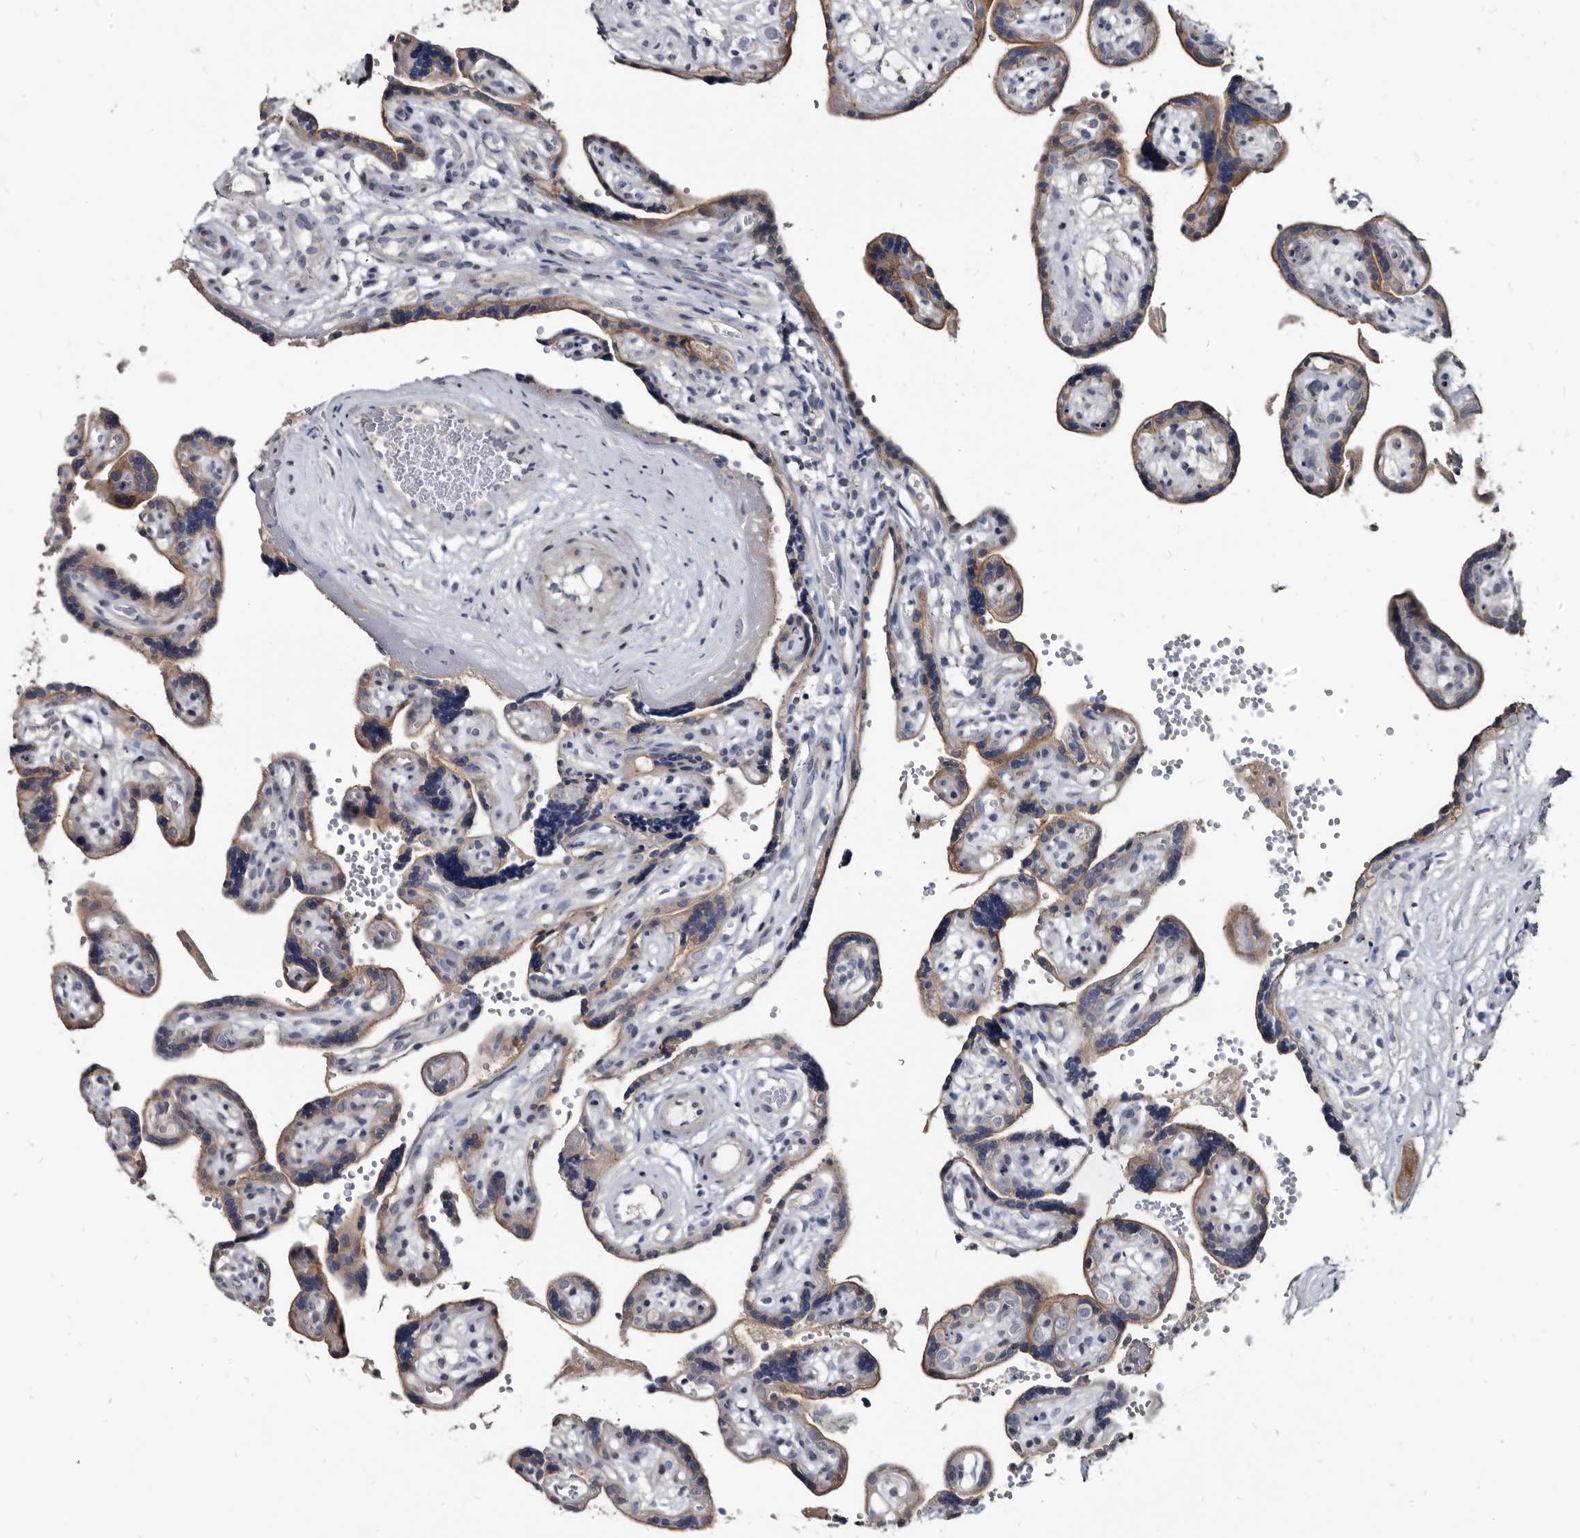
{"staining": {"intensity": "moderate", "quantity": "<25%", "location": "cytoplasmic/membranous"}, "tissue": "placenta", "cell_type": "Decidual cells", "image_type": "normal", "snomed": [{"axis": "morphology", "description": "Normal tissue, NOS"}, {"axis": "topography", "description": "Placenta"}], "caption": "IHC of benign human placenta displays low levels of moderate cytoplasmic/membranous positivity in about <25% of decidual cells.", "gene": "PRSS8", "patient": {"sex": "female", "age": 30}}